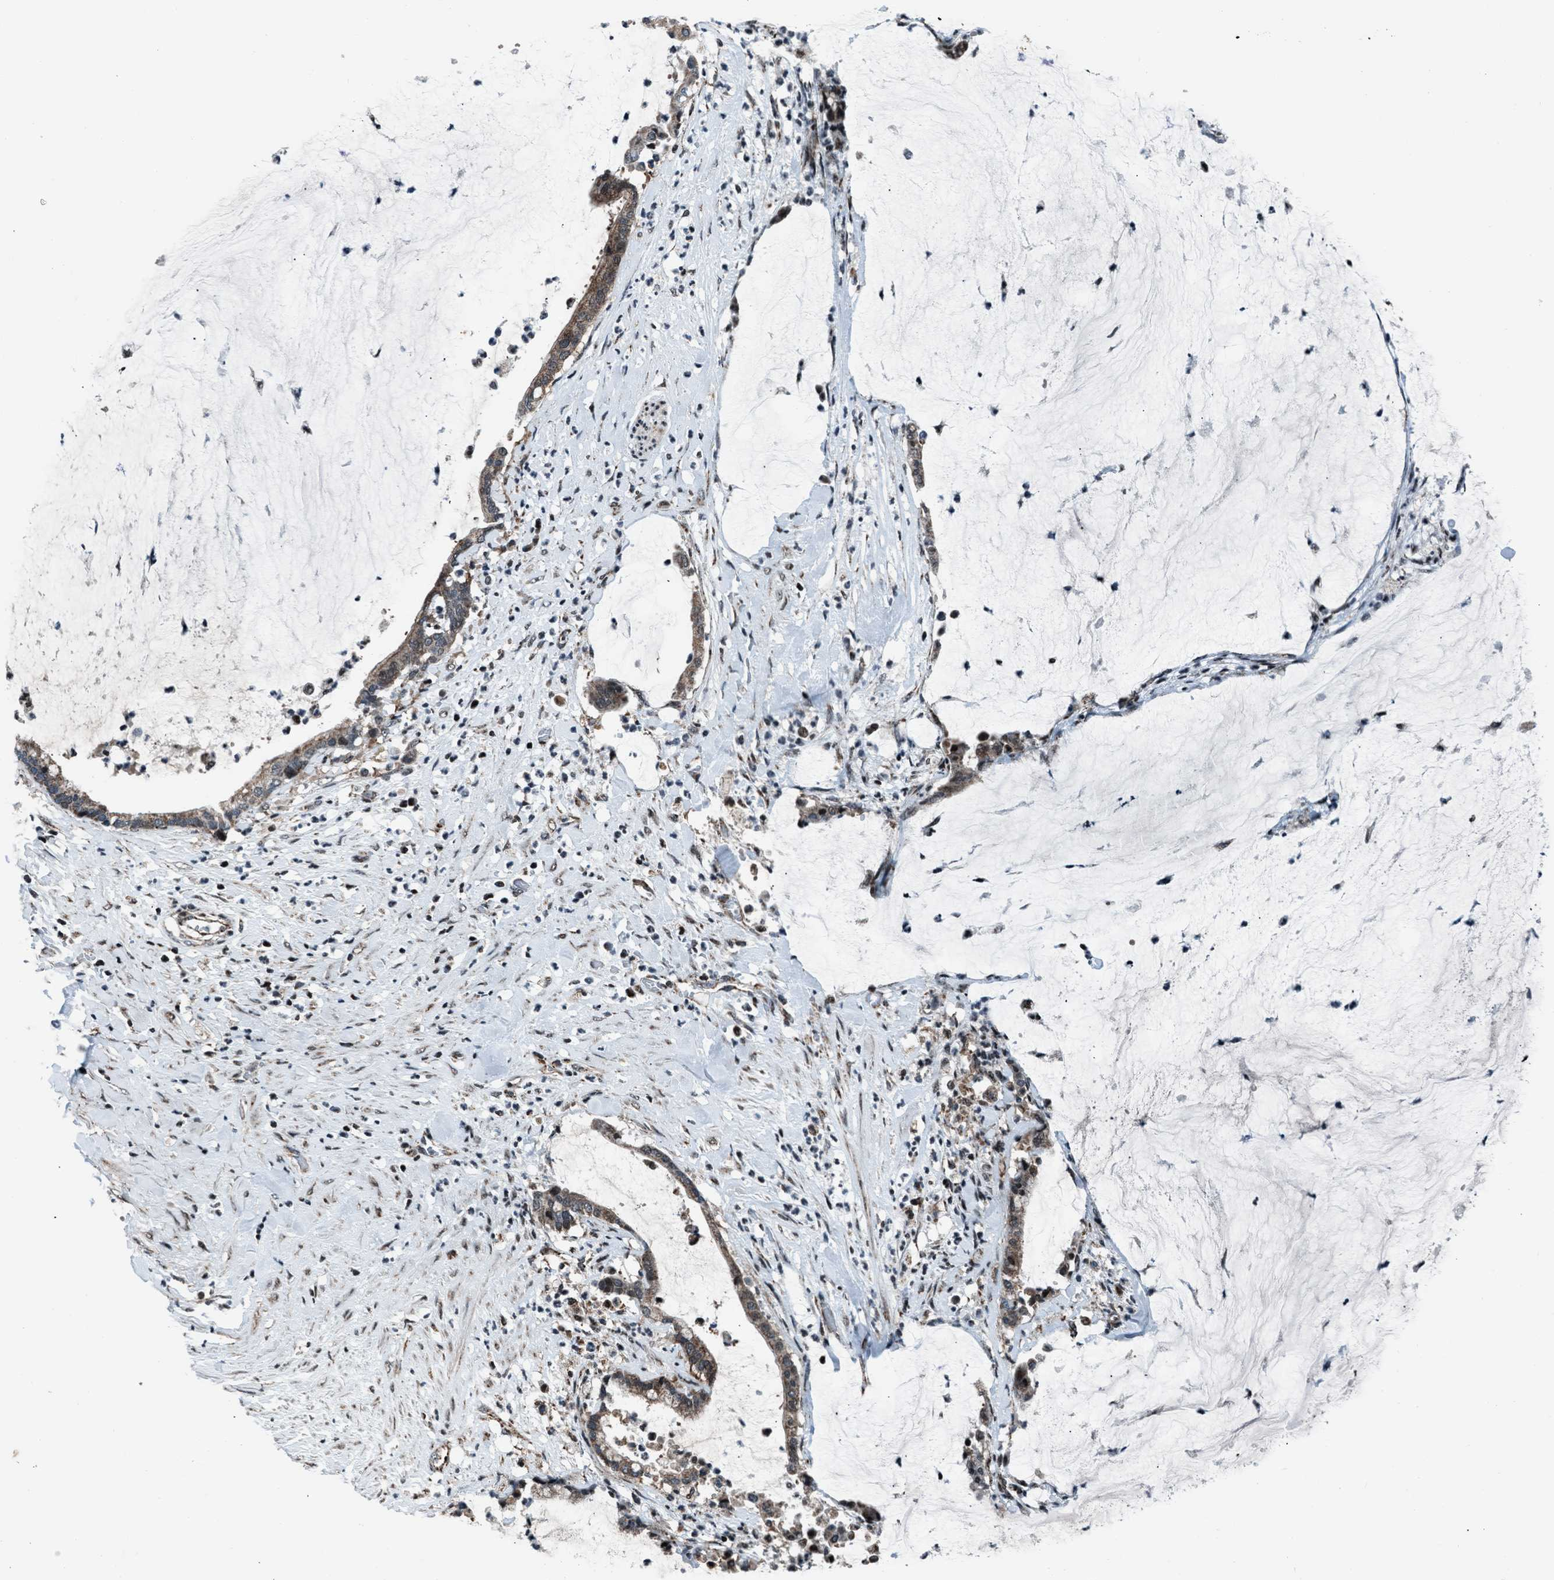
{"staining": {"intensity": "weak", "quantity": ">75%", "location": "cytoplasmic/membranous"}, "tissue": "pancreatic cancer", "cell_type": "Tumor cells", "image_type": "cancer", "snomed": [{"axis": "morphology", "description": "Adenocarcinoma, NOS"}, {"axis": "topography", "description": "Pancreas"}], "caption": "A histopathology image of adenocarcinoma (pancreatic) stained for a protein reveals weak cytoplasmic/membranous brown staining in tumor cells.", "gene": "MORC3", "patient": {"sex": "male", "age": 41}}